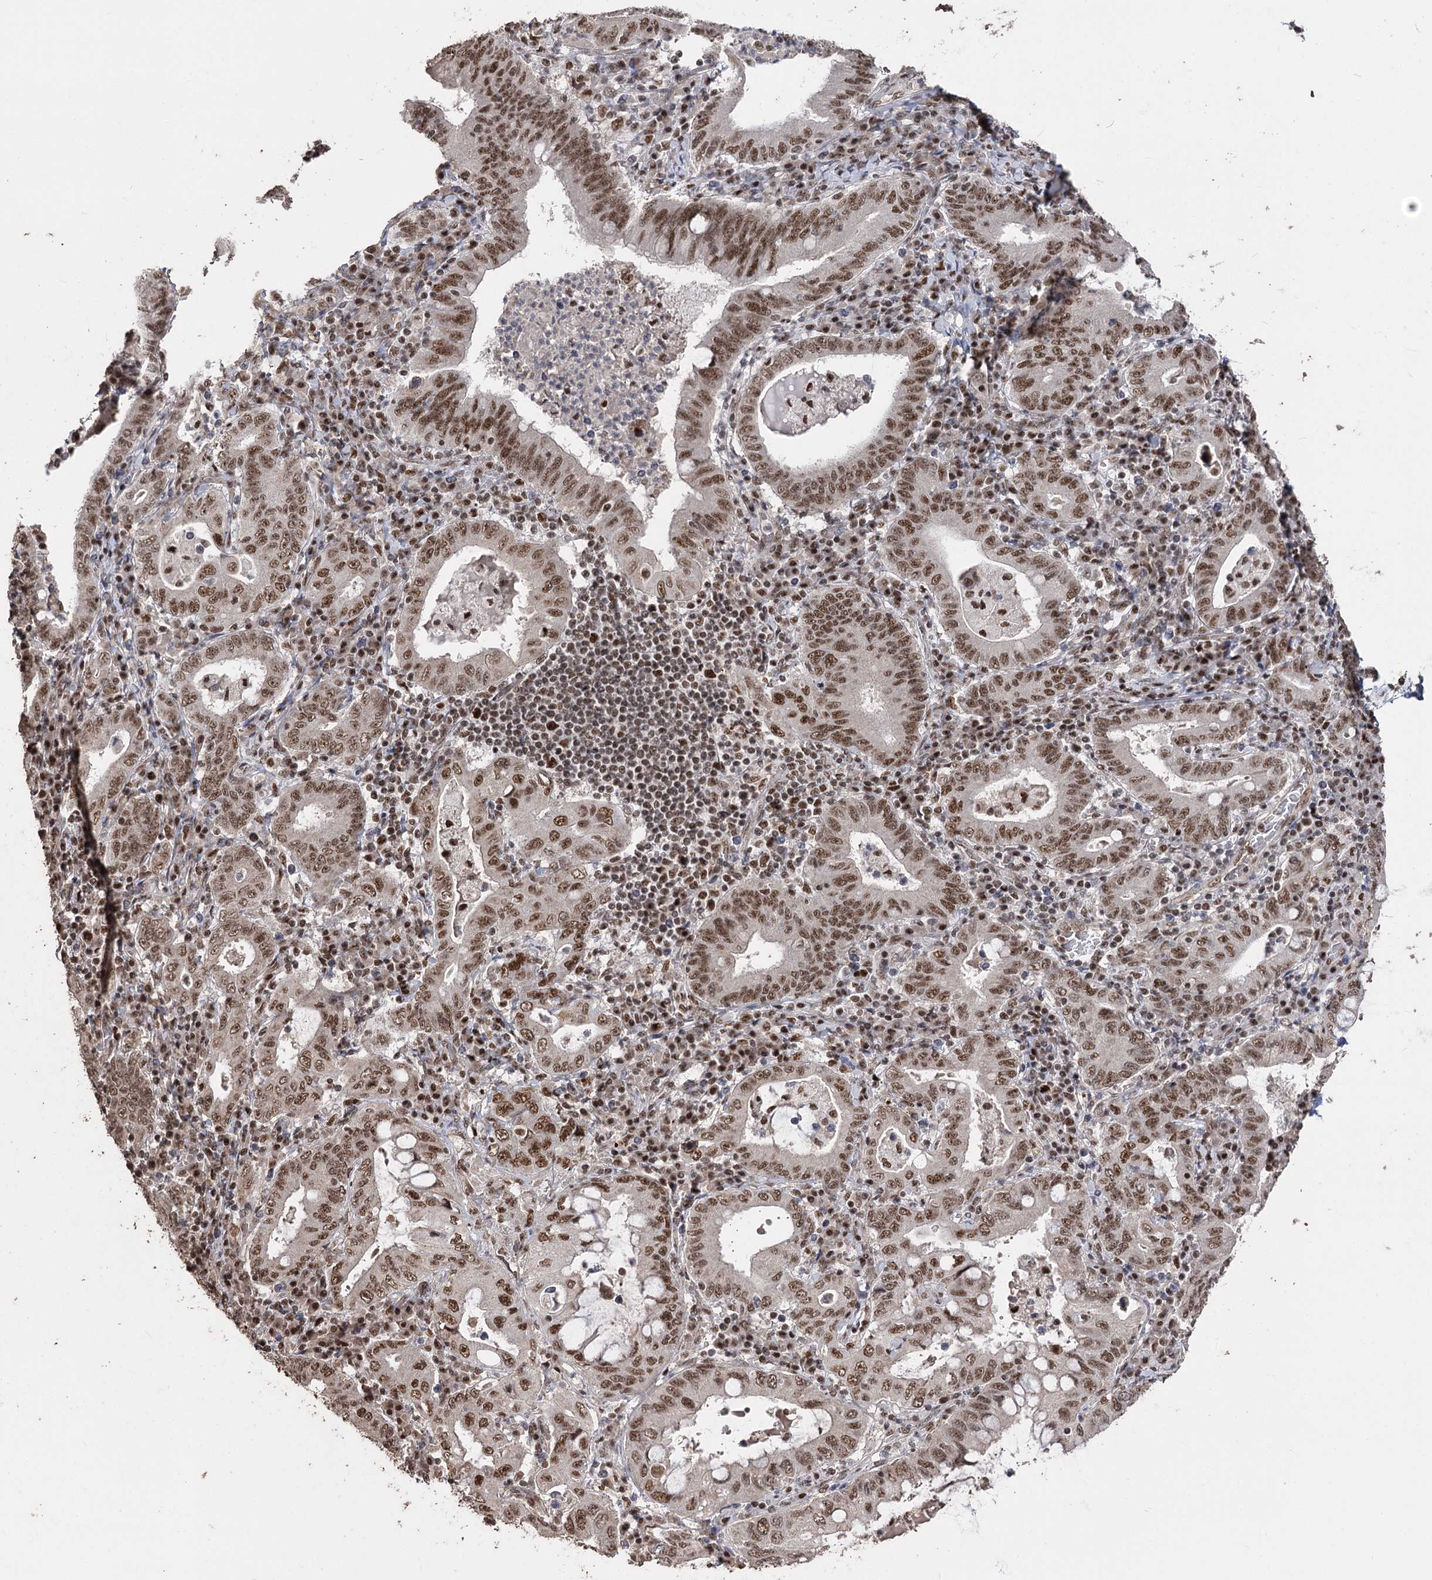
{"staining": {"intensity": "moderate", "quantity": ">75%", "location": "nuclear"}, "tissue": "stomach cancer", "cell_type": "Tumor cells", "image_type": "cancer", "snomed": [{"axis": "morphology", "description": "Normal tissue, NOS"}, {"axis": "morphology", "description": "Adenocarcinoma, NOS"}, {"axis": "topography", "description": "Esophagus"}, {"axis": "topography", "description": "Stomach, upper"}, {"axis": "topography", "description": "Peripheral nerve tissue"}], "caption": "This histopathology image reveals immunohistochemistry staining of human stomach cancer (adenocarcinoma), with medium moderate nuclear positivity in approximately >75% of tumor cells.", "gene": "U2SURP", "patient": {"sex": "male", "age": 62}}